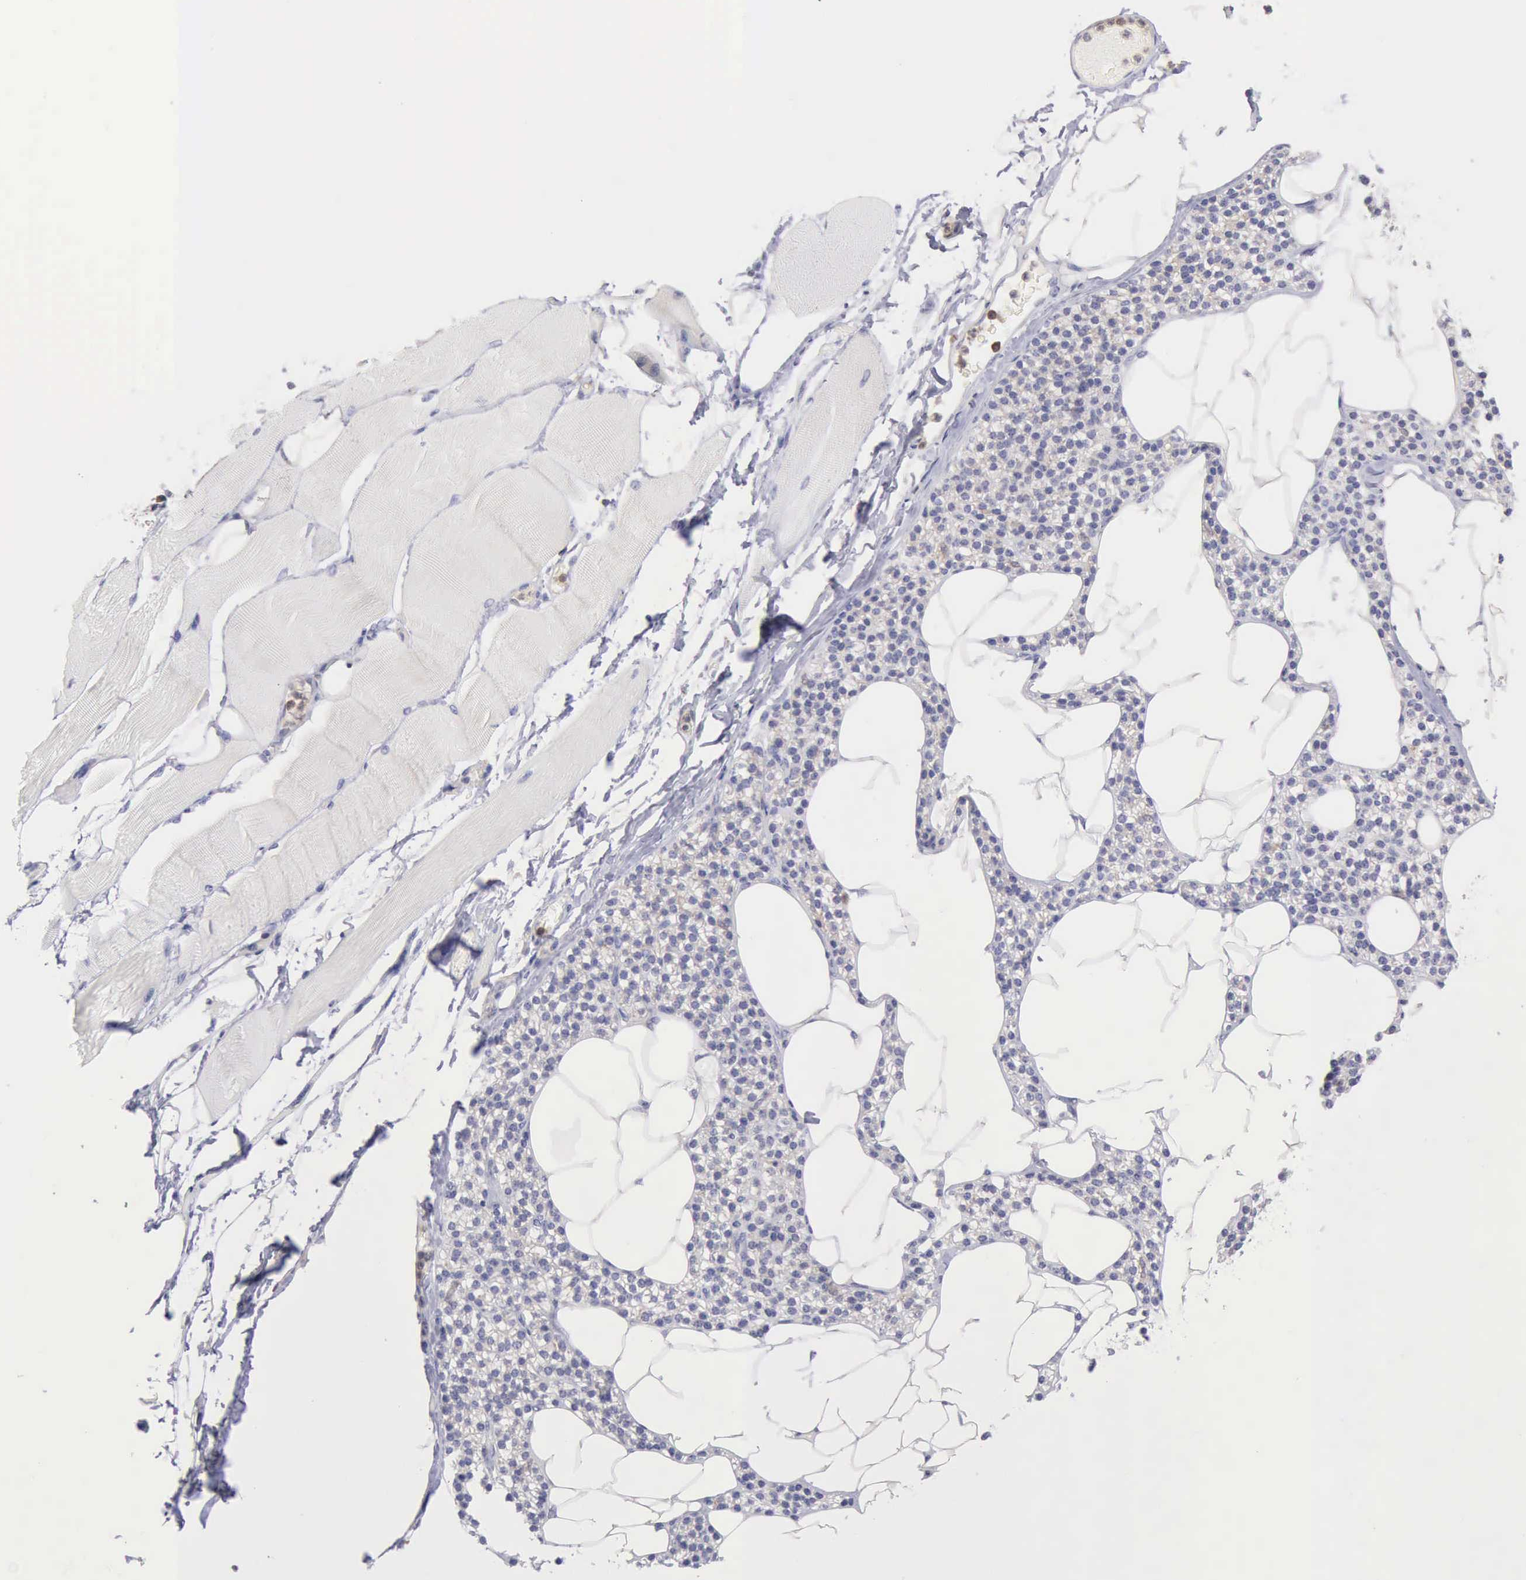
{"staining": {"intensity": "negative", "quantity": "none", "location": "none"}, "tissue": "skeletal muscle", "cell_type": "Myocytes", "image_type": "normal", "snomed": [{"axis": "morphology", "description": "Normal tissue, NOS"}, {"axis": "topography", "description": "Skeletal muscle"}, {"axis": "topography", "description": "Parathyroid gland"}], "caption": "High magnification brightfield microscopy of benign skeletal muscle stained with DAB (3,3'-diaminobenzidine) (brown) and counterstained with hematoxylin (blue): myocytes show no significant staining. (DAB (3,3'-diaminobenzidine) immunohistochemistry visualized using brightfield microscopy, high magnification).", "gene": "SASH3", "patient": {"sex": "female", "age": 37}}